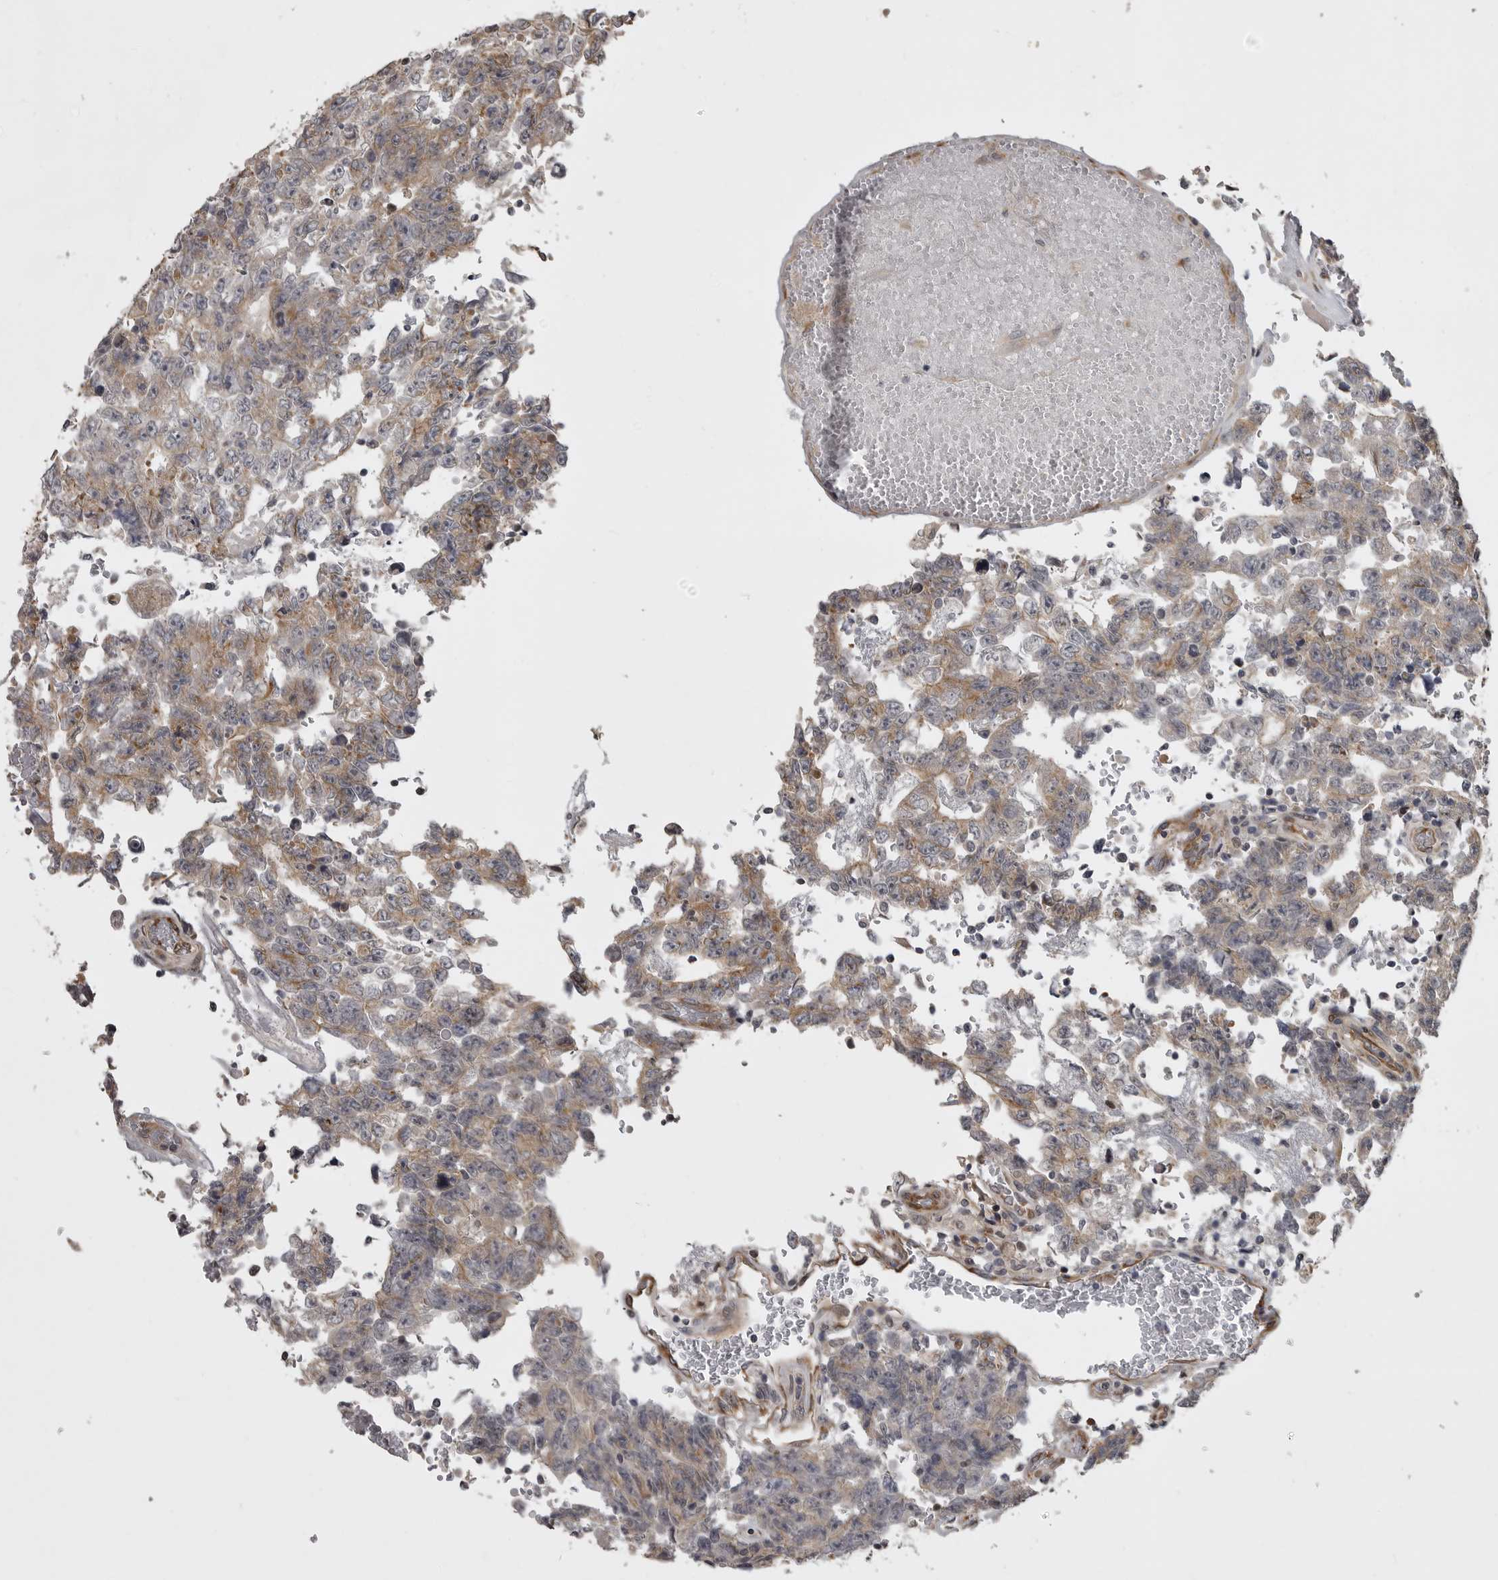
{"staining": {"intensity": "negative", "quantity": "none", "location": "none"}, "tissue": "testis cancer", "cell_type": "Tumor cells", "image_type": "cancer", "snomed": [{"axis": "morphology", "description": "Carcinoma, Embryonal, NOS"}, {"axis": "topography", "description": "Testis"}], "caption": "Human testis cancer stained for a protein using immunohistochemistry (IHC) displays no positivity in tumor cells.", "gene": "ZNRF1", "patient": {"sex": "male", "age": 26}}